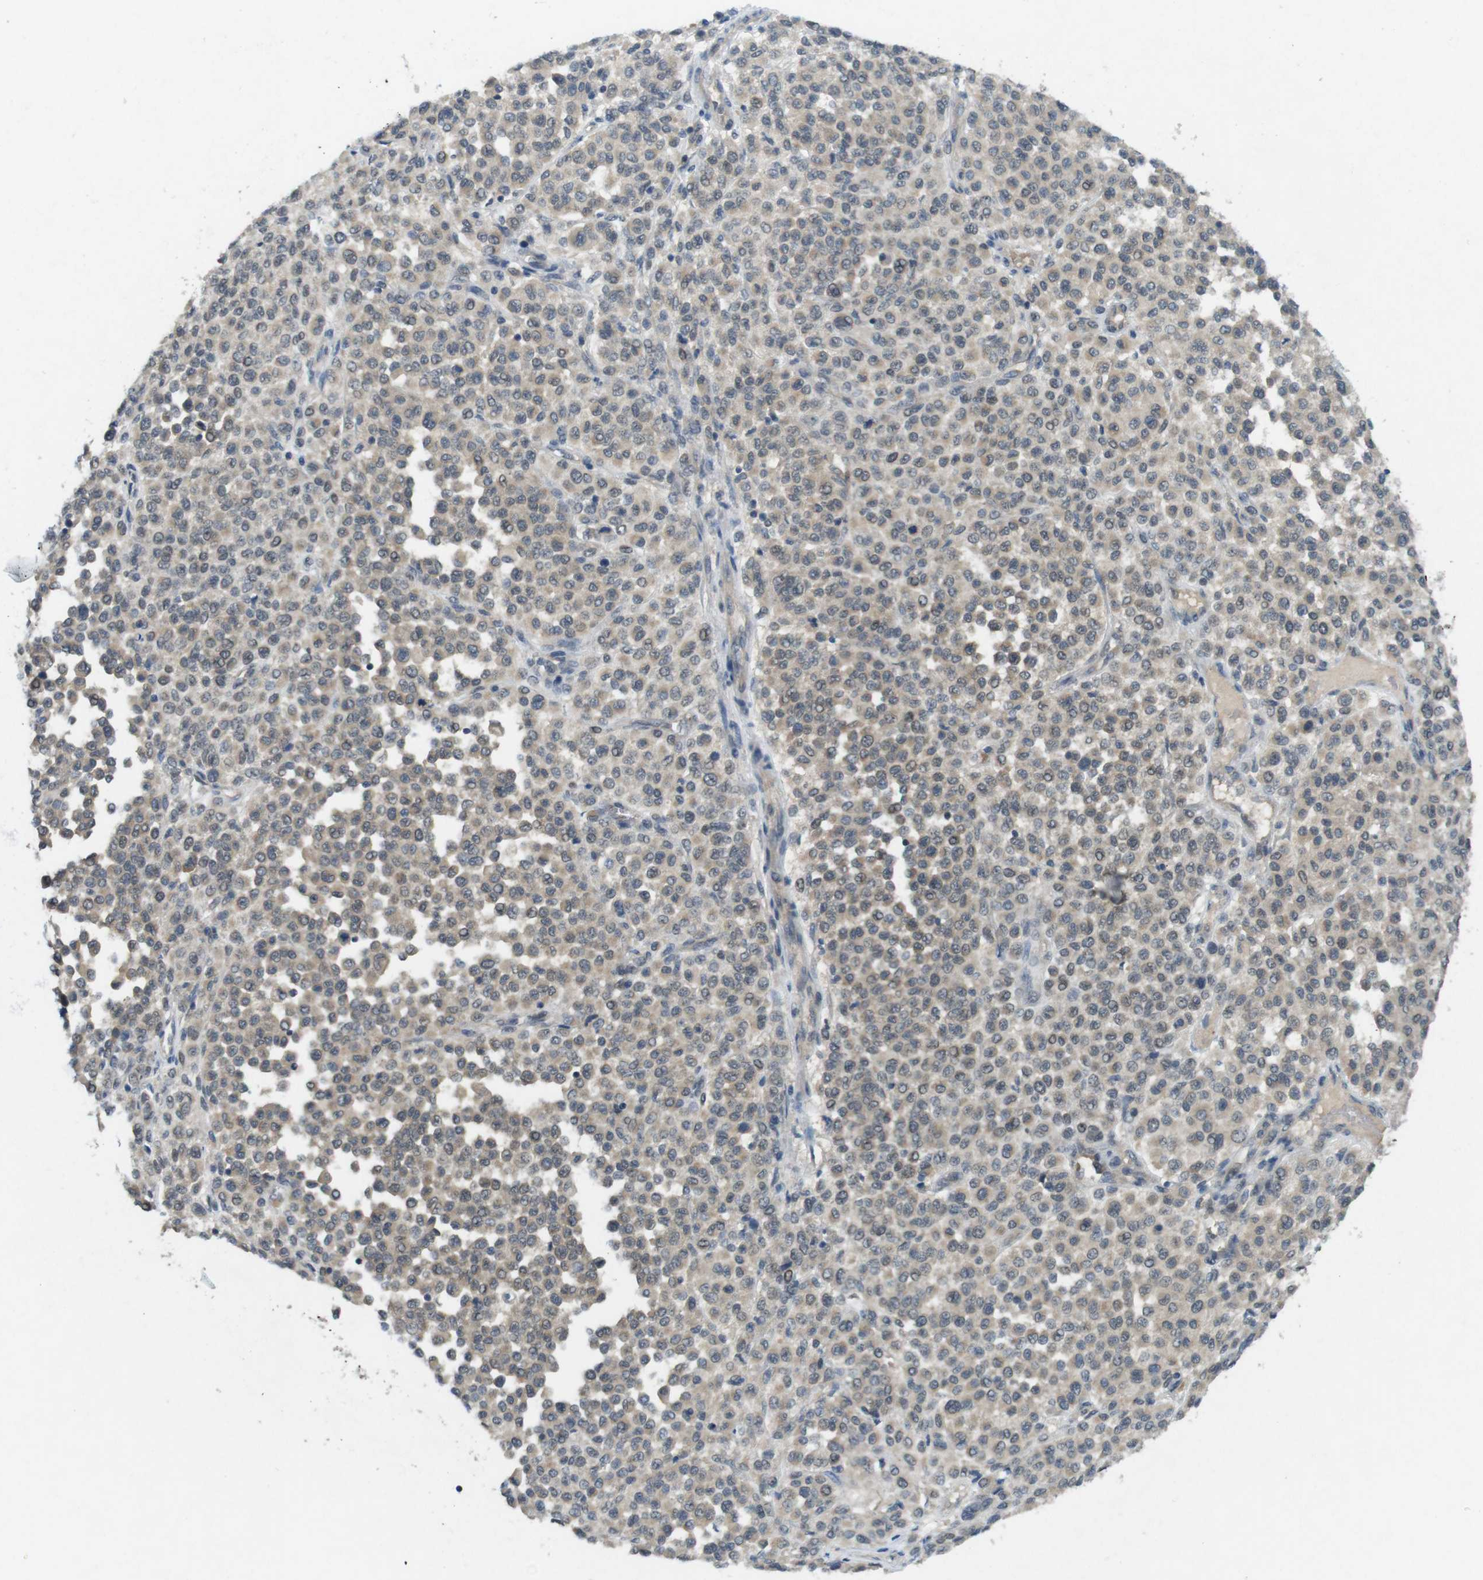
{"staining": {"intensity": "weak", "quantity": "25%-75%", "location": "cytoplasmic/membranous"}, "tissue": "melanoma", "cell_type": "Tumor cells", "image_type": "cancer", "snomed": [{"axis": "morphology", "description": "Malignant melanoma, Metastatic site"}, {"axis": "topography", "description": "Pancreas"}], "caption": "Immunohistochemistry (IHC) (DAB (3,3'-diaminobenzidine)) staining of melanoma reveals weak cytoplasmic/membranous protein expression in approximately 25%-75% of tumor cells. The protein is stained brown, and the nuclei are stained in blue (DAB (3,3'-diaminobenzidine) IHC with brightfield microscopy, high magnification).", "gene": "SUGT1", "patient": {"sex": "female", "age": 30}}